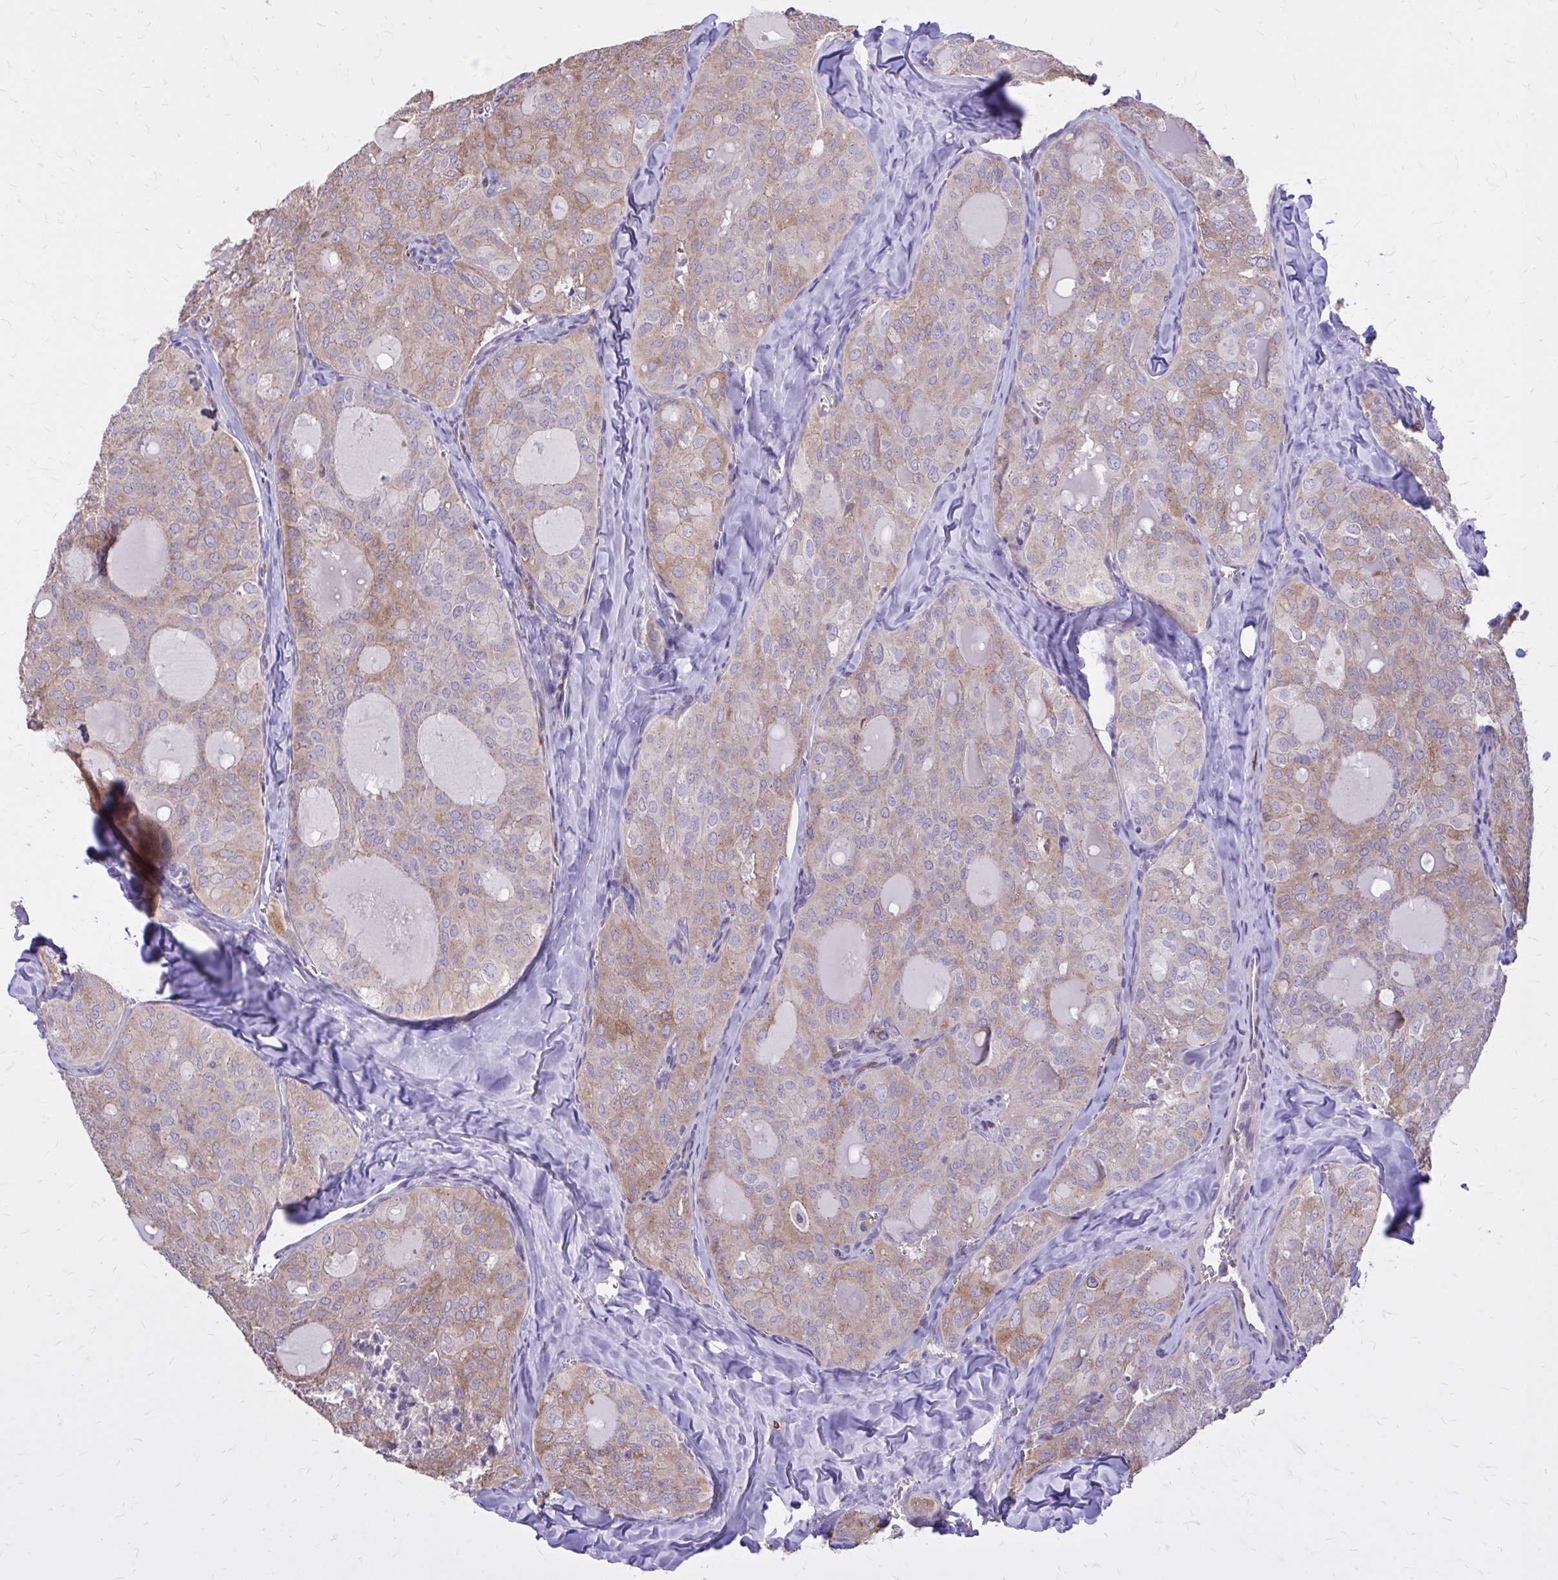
{"staining": {"intensity": "weak", "quantity": "25%-75%", "location": "cytoplasmic/membranous"}, "tissue": "thyroid cancer", "cell_type": "Tumor cells", "image_type": "cancer", "snomed": [{"axis": "morphology", "description": "Follicular adenoma carcinoma, NOS"}, {"axis": "topography", "description": "Thyroid gland"}], "caption": "Protein staining displays weak cytoplasmic/membranous expression in about 25%-75% of tumor cells in thyroid follicular adenoma carcinoma.", "gene": "EPB41L1", "patient": {"sex": "male", "age": 75}}